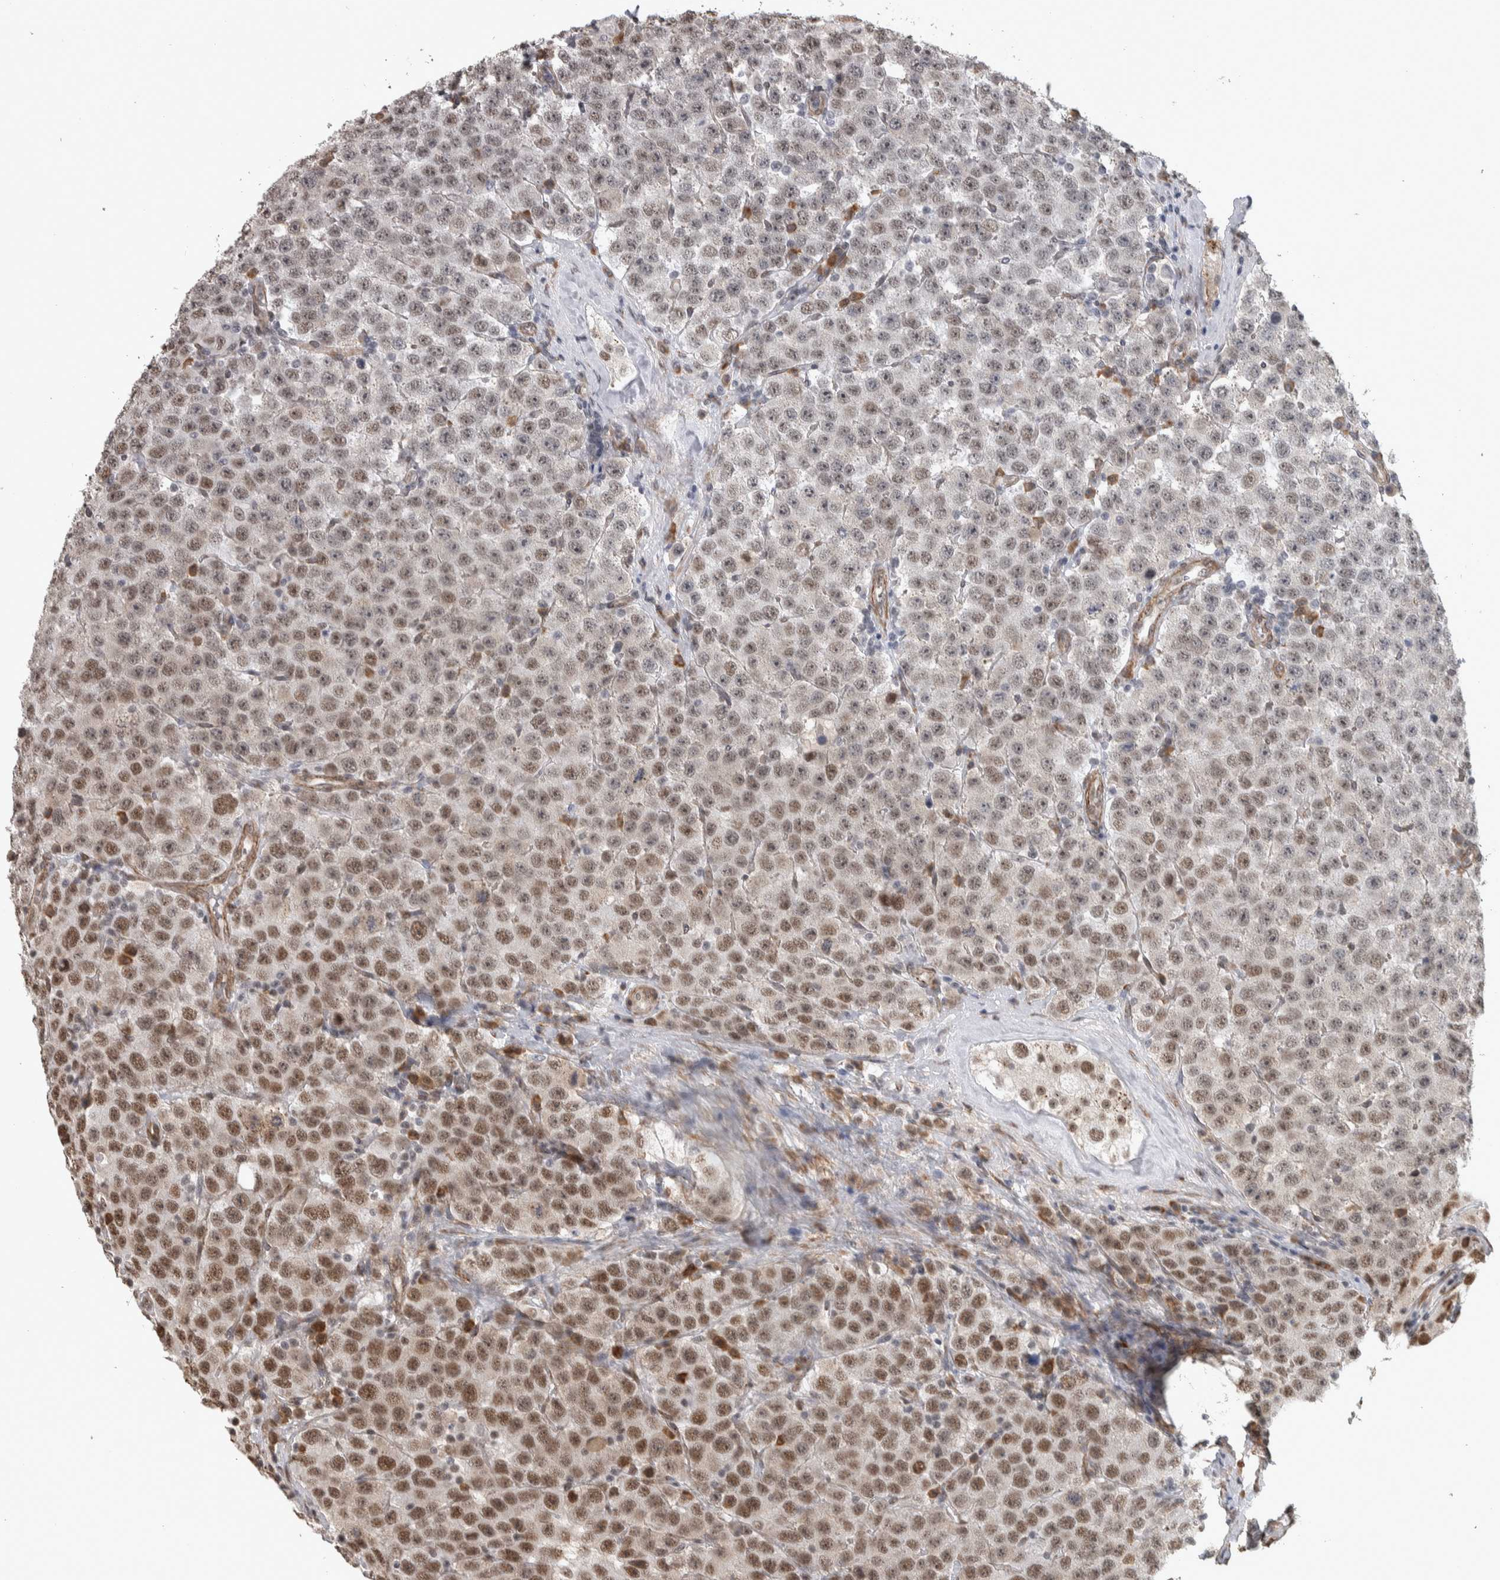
{"staining": {"intensity": "moderate", "quantity": ">75%", "location": "nuclear"}, "tissue": "testis cancer", "cell_type": "Tumor cells", "image_type": "cancer", "snomed": [{"axis": "morphology", "description": "Seminoma, NOS"}, {"axis": "topography", "description": "Testis"}], "caption": "A histopathology image of testis cancer (seminoma) stained for a protein reveals moderate nuclear brown staining in tumor cells.", "gene": "DDX42", "patient": {"sex": "male", "age": 28}}